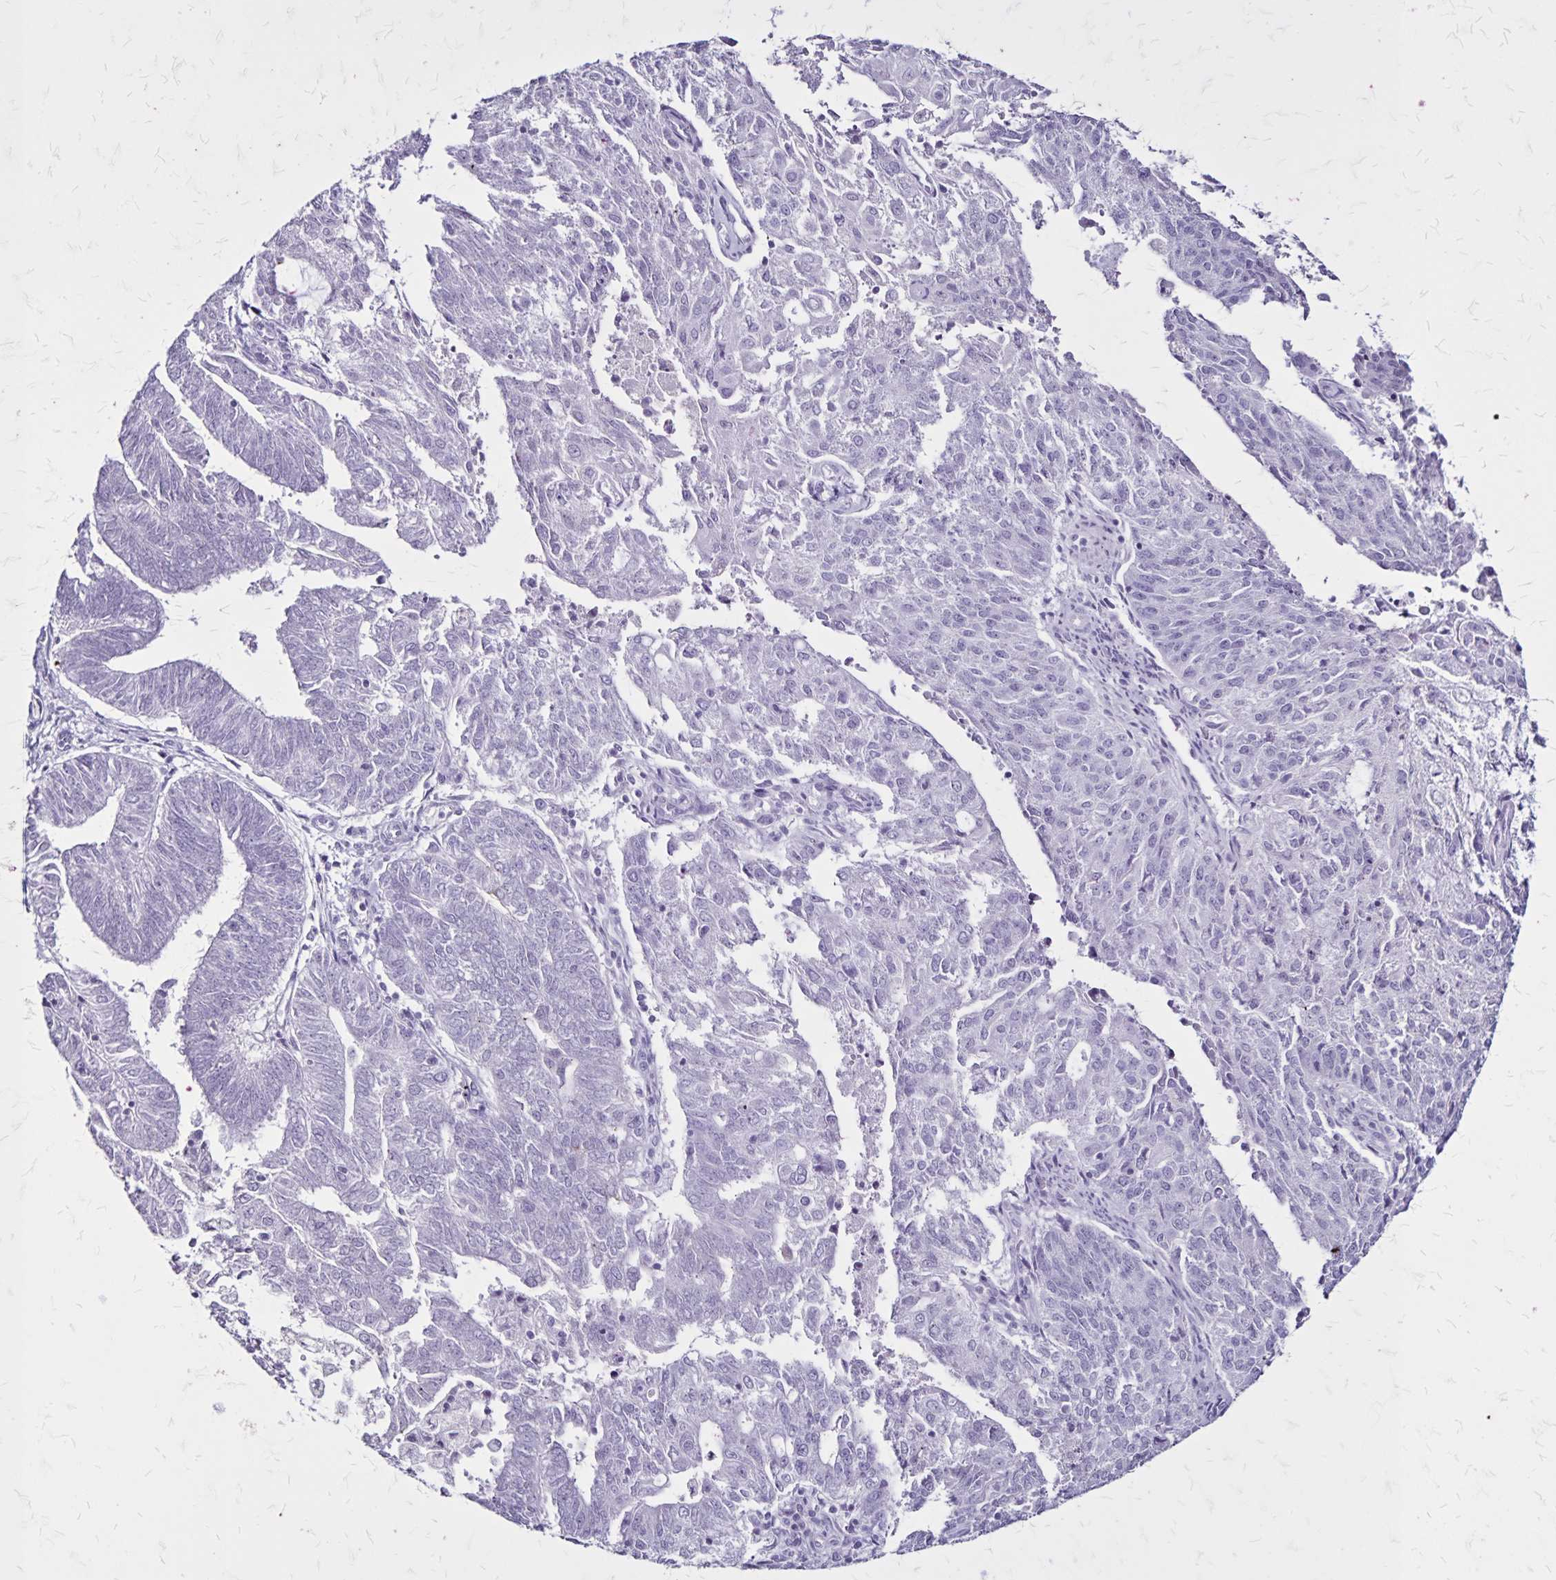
{"staining": {"intensity": "negative", "quantity": "none", "location": "none"}, "tissue": "endometrial cancer", "cell_type": "Tumor cells", "image_type": "cancer", "snomed": [{"axis": "morphology", "description": "Adenocarcinoma, NOS"}, {"axis": "topography", "description": "Endometrium"}], "caption": "Endometrial adenocarcinoma was stained to show a protein in brown. There is no significant staining in tumor cells. (IHC, brightfield microscopy, high magnification).", "gene": "KRT2", "patient": {"sex": "female", "age": 82}}